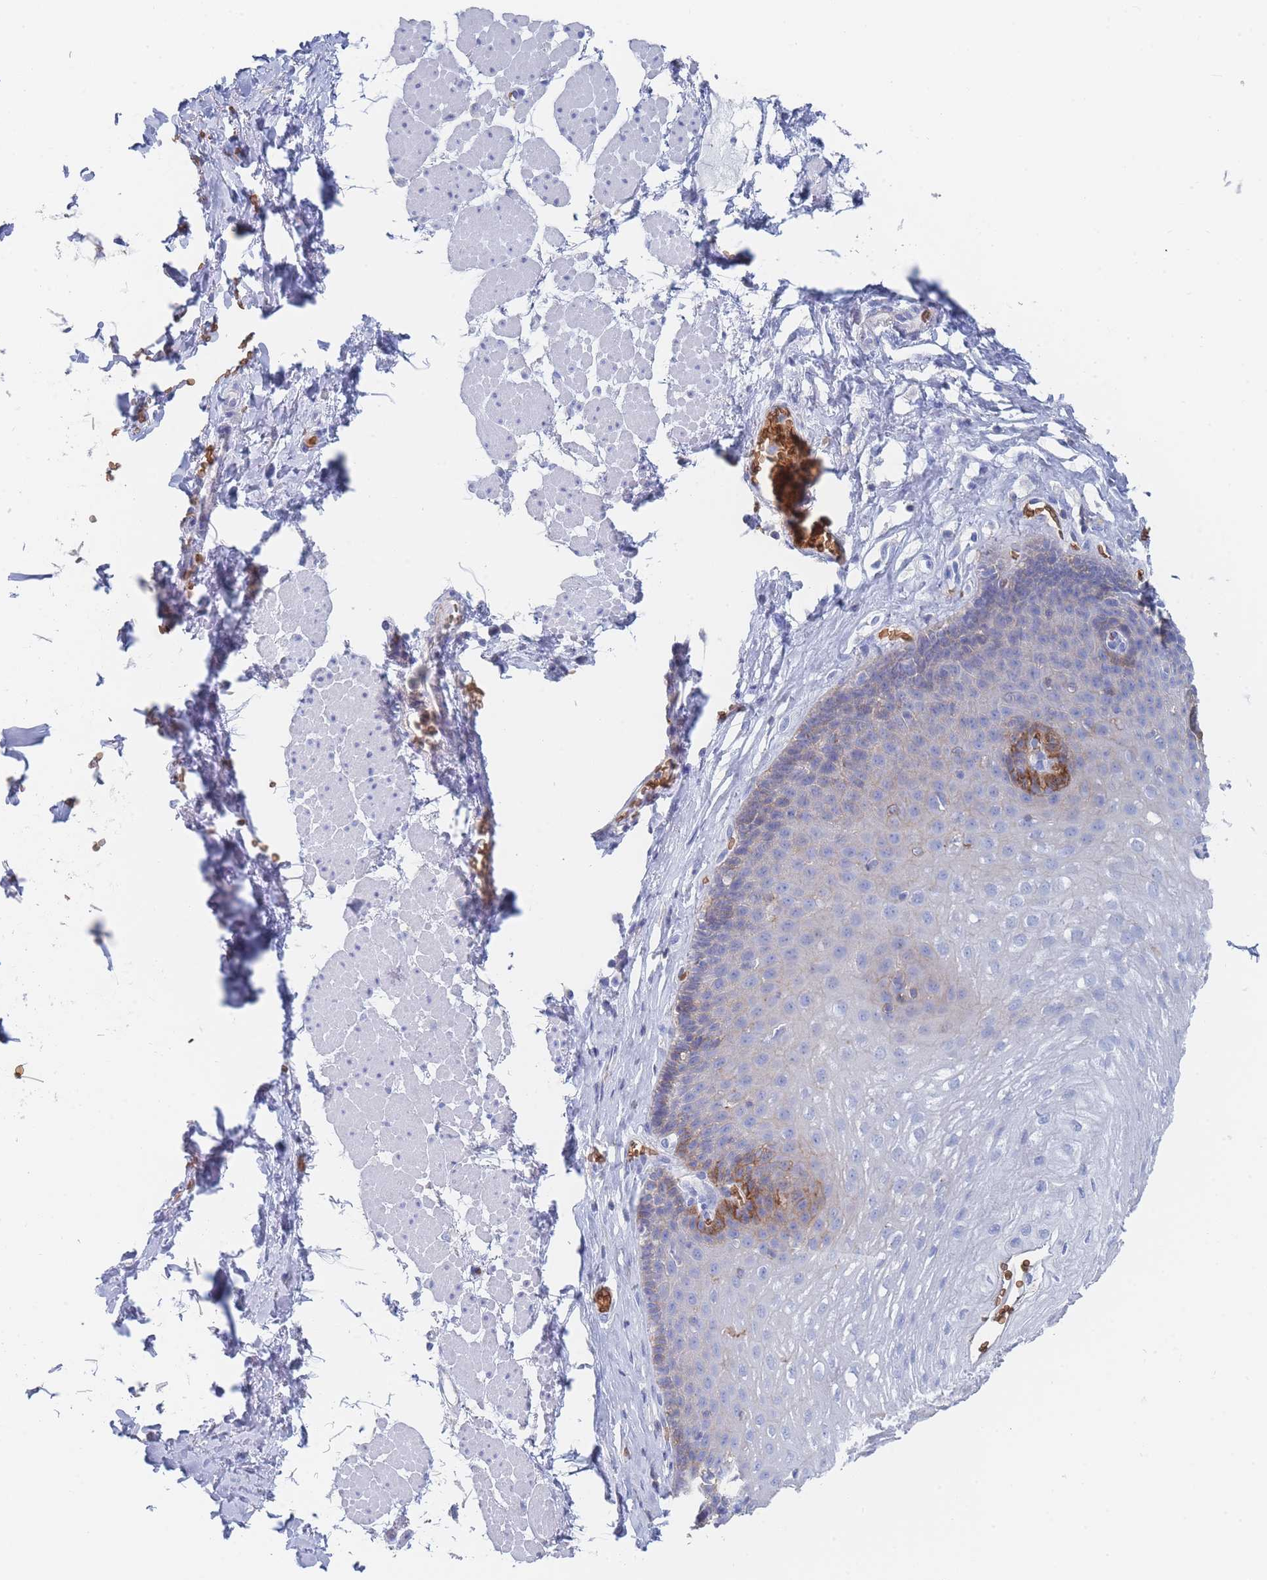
{"staining": {"intensity": "strong", "quantity": "<25%", "location": "cytoplasmic/membranous"}, "tissue": "esophagus", "cell_type": "Squamous epithelial cells", "image_type": "normal", "snomed": [{"axis": "morphology", "description": "Normal tissue, NOS"}, {"axis": "topography", "description": "Esophagus"}], "caption": "A medium amount of strong cytoplasmic/membranous expression is identified in approximately <25% of squamous epithelial cells in benign esophagus. (IHC, brightfield microscopy, high magnification).", "gene": "SLC2A1", "patient": {"sex": "female", "age": 66}}